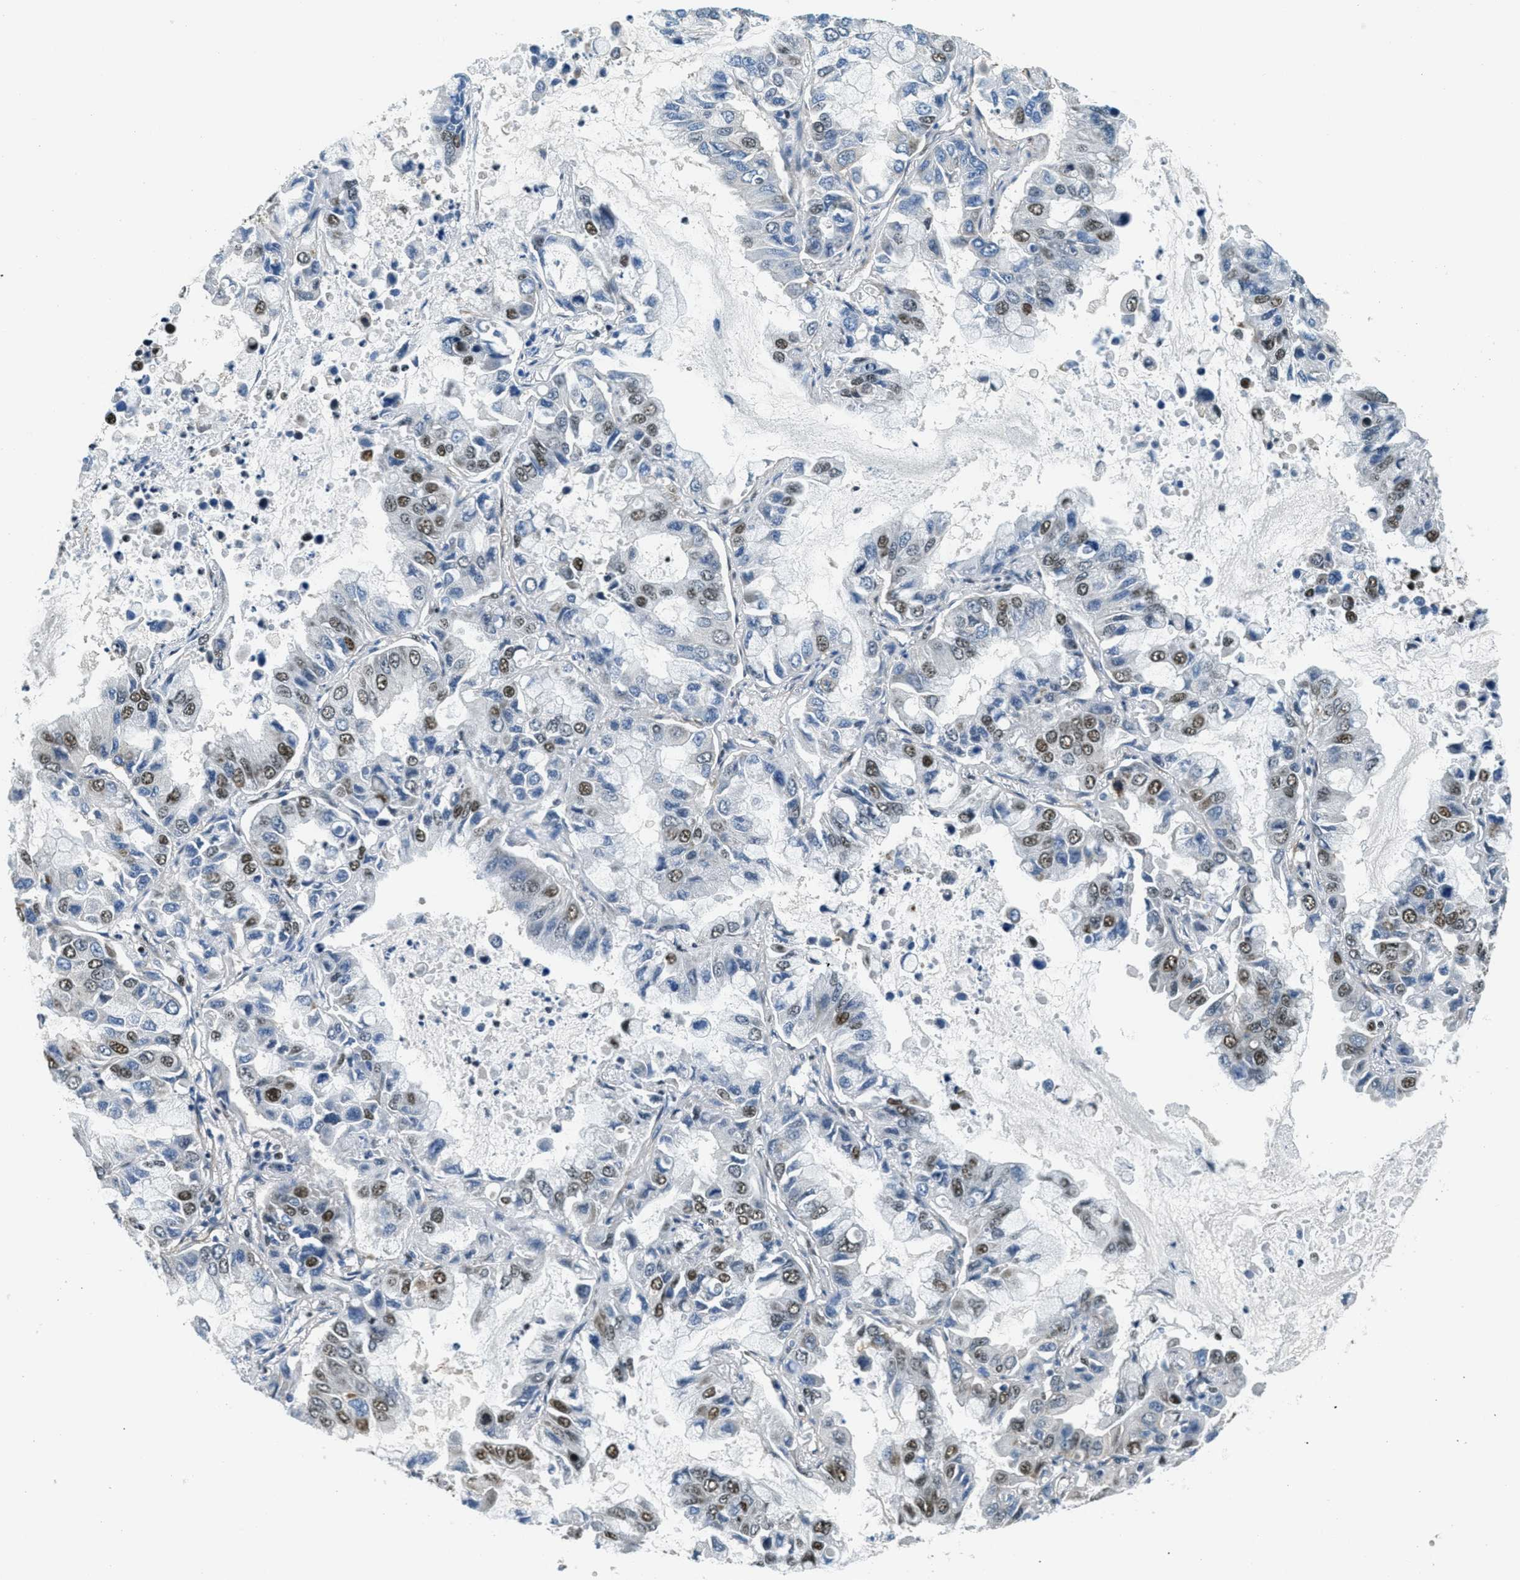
{"staining": {"intensity": "moderate", "quantity": "25%-75%", "location": "nuclear"}, "tissue": "lung cancer", "cell_type": "Tumor cells", "image_type": "cancer", "snomed": [{"axis": "morphology", "description": "Adenocarcinoma, NOS"}, {"axis": "topography", "description": "Lung"}], "caption": "Brown immunohistochemical staining in lung cancer (adenocarcinoma) shows moderate nuclear positivity in about 25%-75% of tumor cells. (DAB (3,3'-diaminobenzidine) IHC with brightfield microscopy, high magnification).", "gene": "CFAP36", "patient": {"sex": "male", "age": 64}}